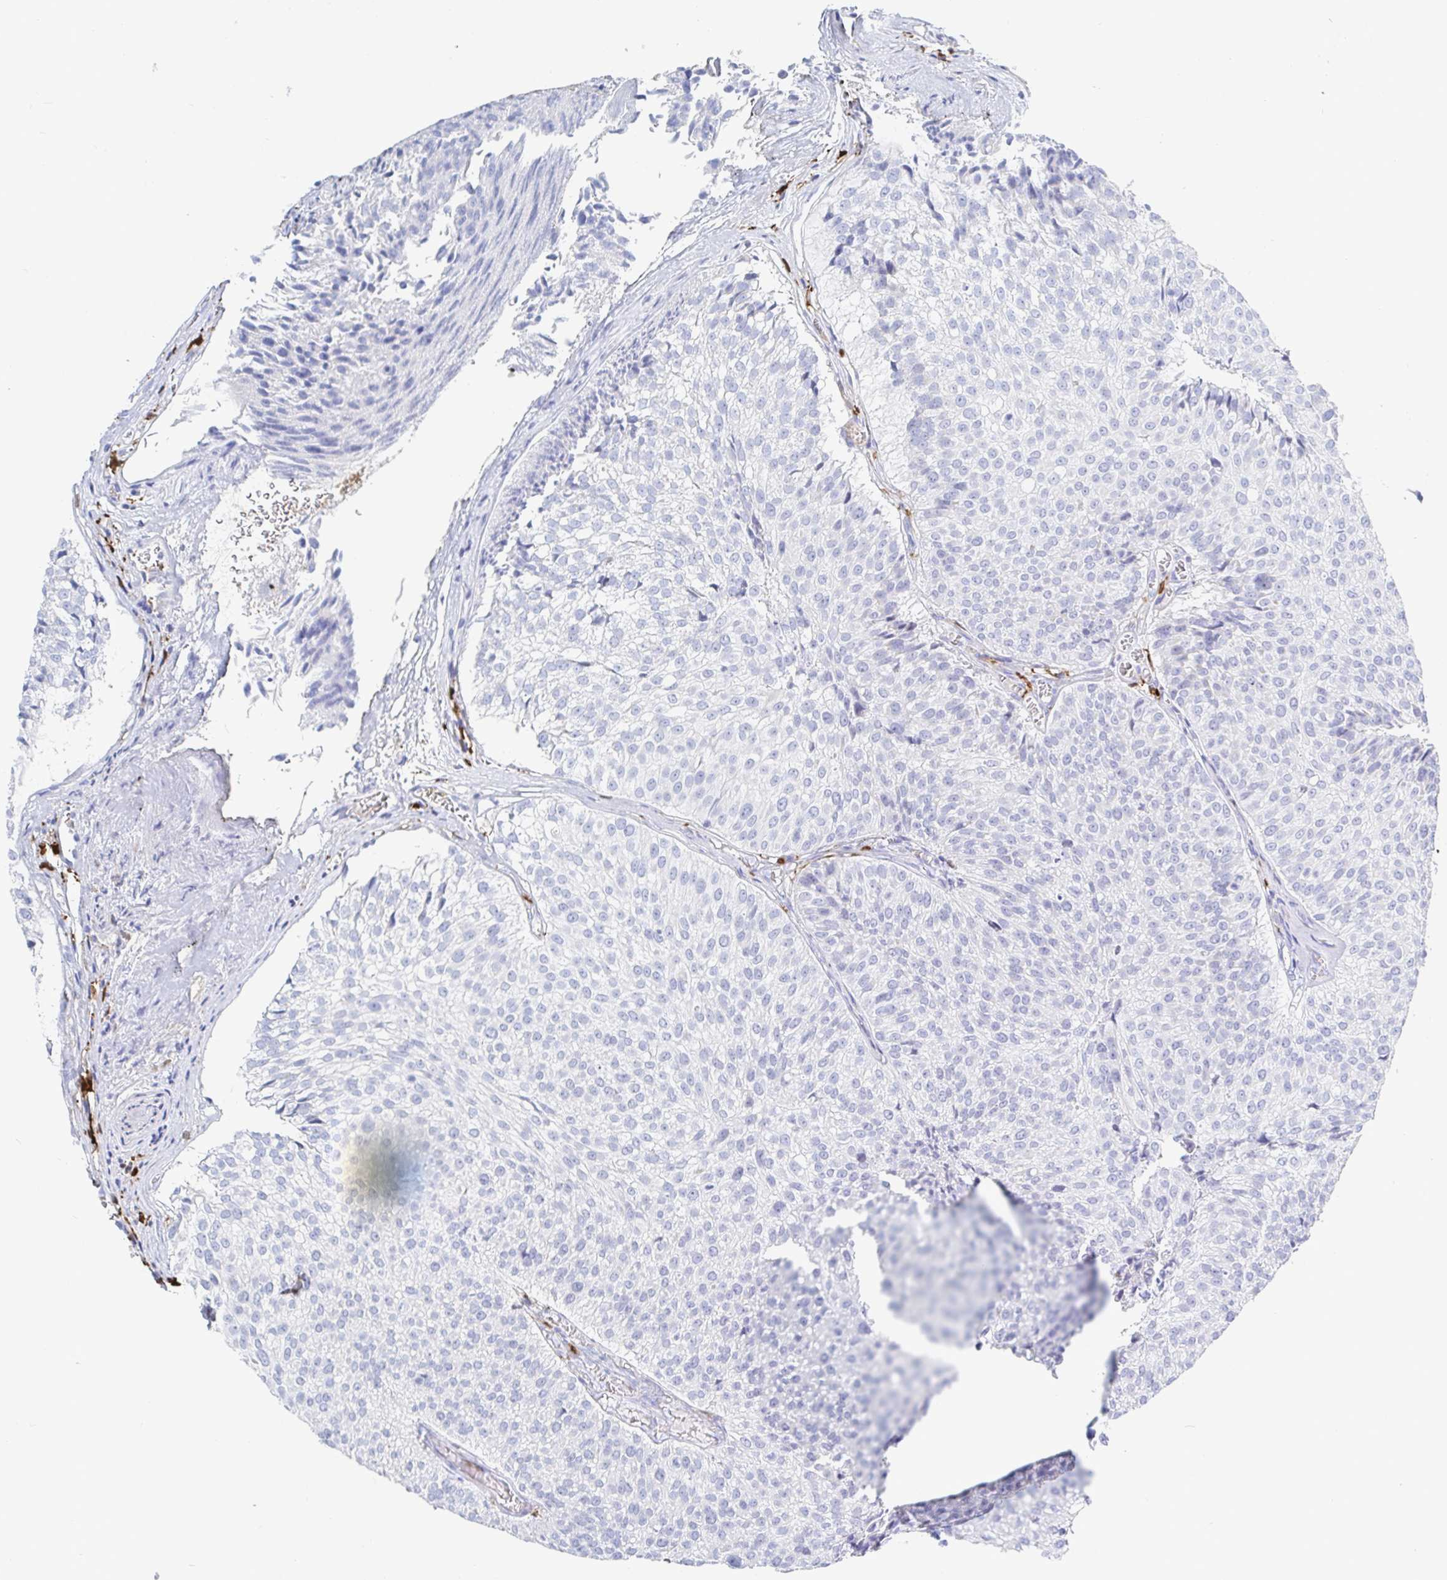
{"staining": {"intensity": "negative", "quantity": "none", "location": "none"}, "tissue": "urothelial cancer", "cell_type": "Tumor cells", "image_type": "cancer", "snomed": [{"axis": "morphology", "description": "Urothelial carcinoma, Low grade"}, {"axis": "topography", "description": "Urinary bladder"}], "caption": "Tumor cells show no significant staining in urothelial cancer.", "gene": "OR2A4", "patient": {"sex": "male", "age": 80}}